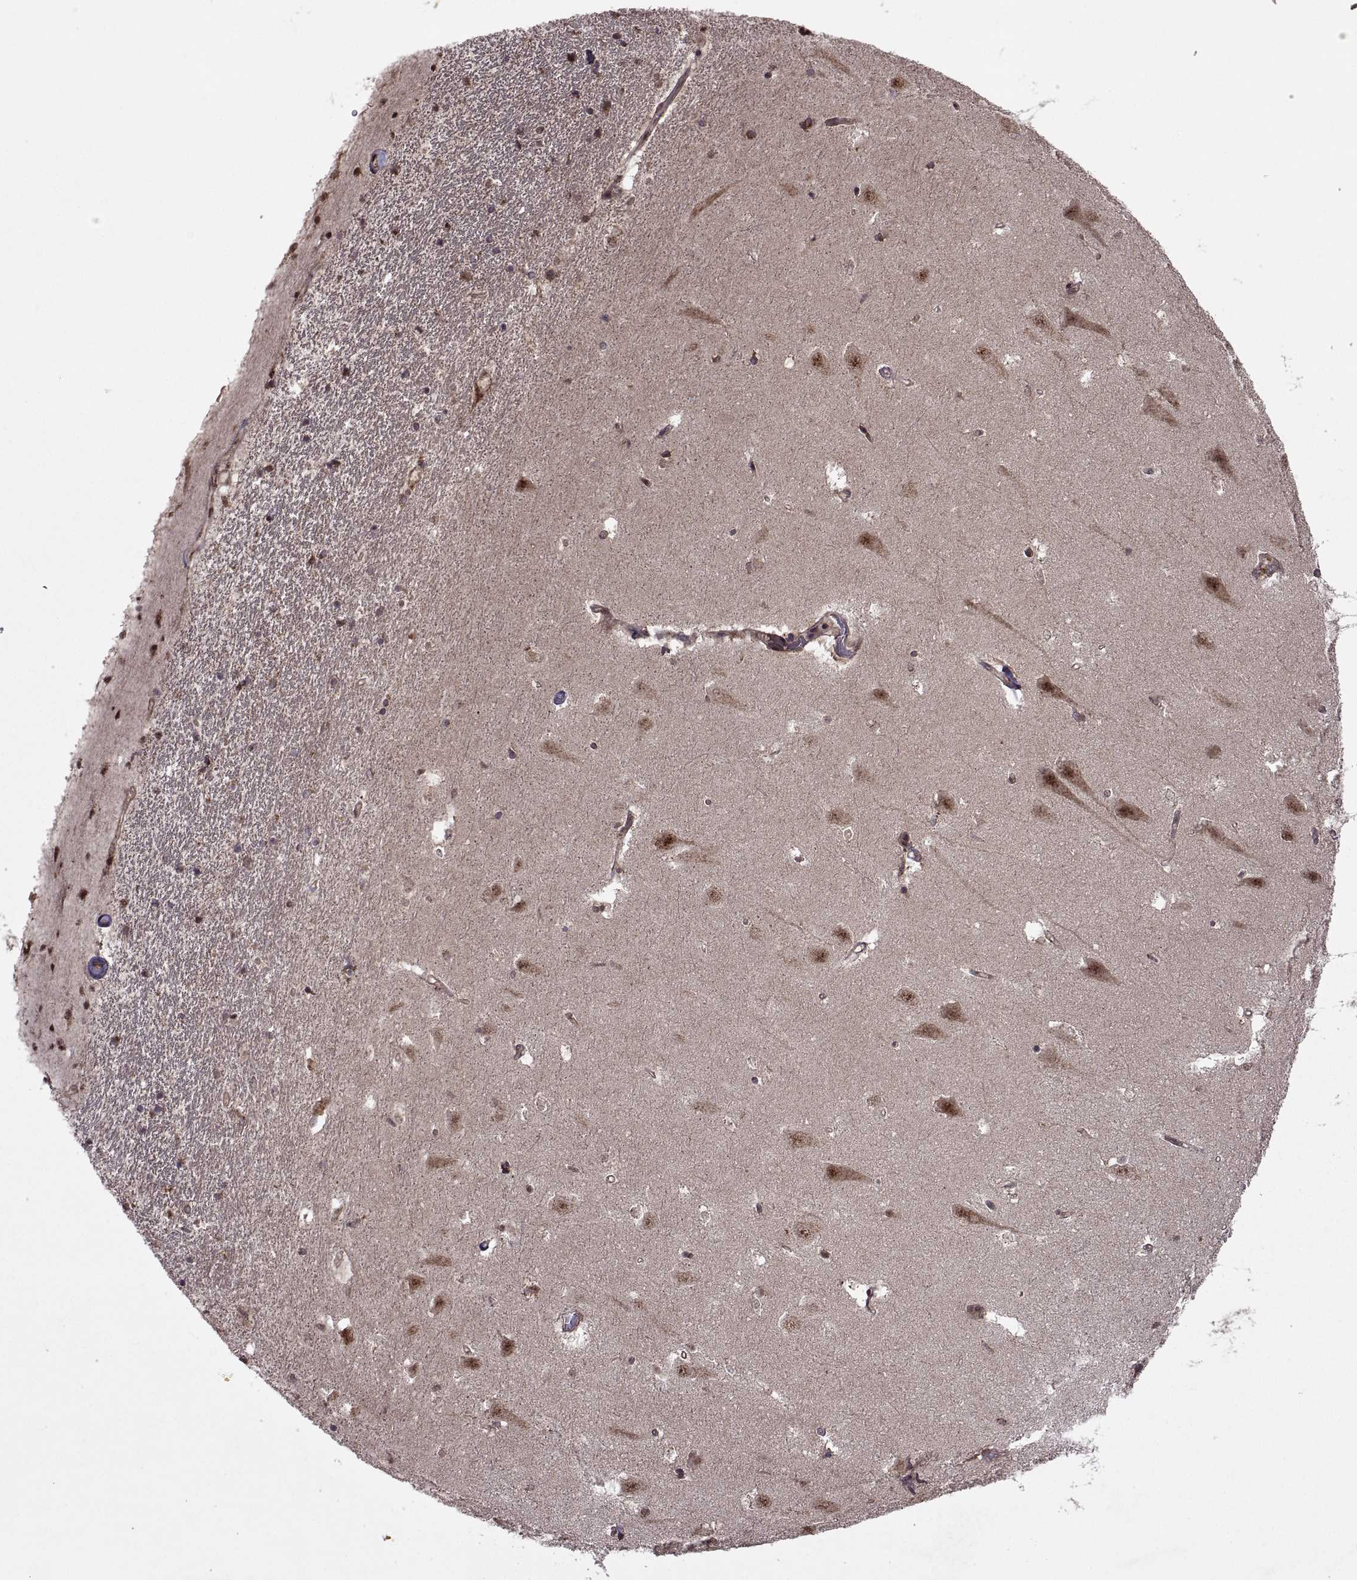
{"staining": {"intensity": "weak", "quantity": ">75%", "location": "cytoplasmic/membranous"}, "tissue": "hippocampus", "cell_type": "Glial cells", "image_type": "normal", "snomed": [{"axis": "morphology", "description": "Normal tissue, NOS"}, {"axis": "topography", "description": "Hippocampus"}], "caption": "Hippocampus stained with DAB immunohistochemistry reveals low levels of weak cytoplasmic/membranous expression in approximately >75% of glial cells. (Brightfield microscopy of DAB IHC at high magnification).", "gene": "PTOV1", "patient": {"sex": "male", "age": 44}}